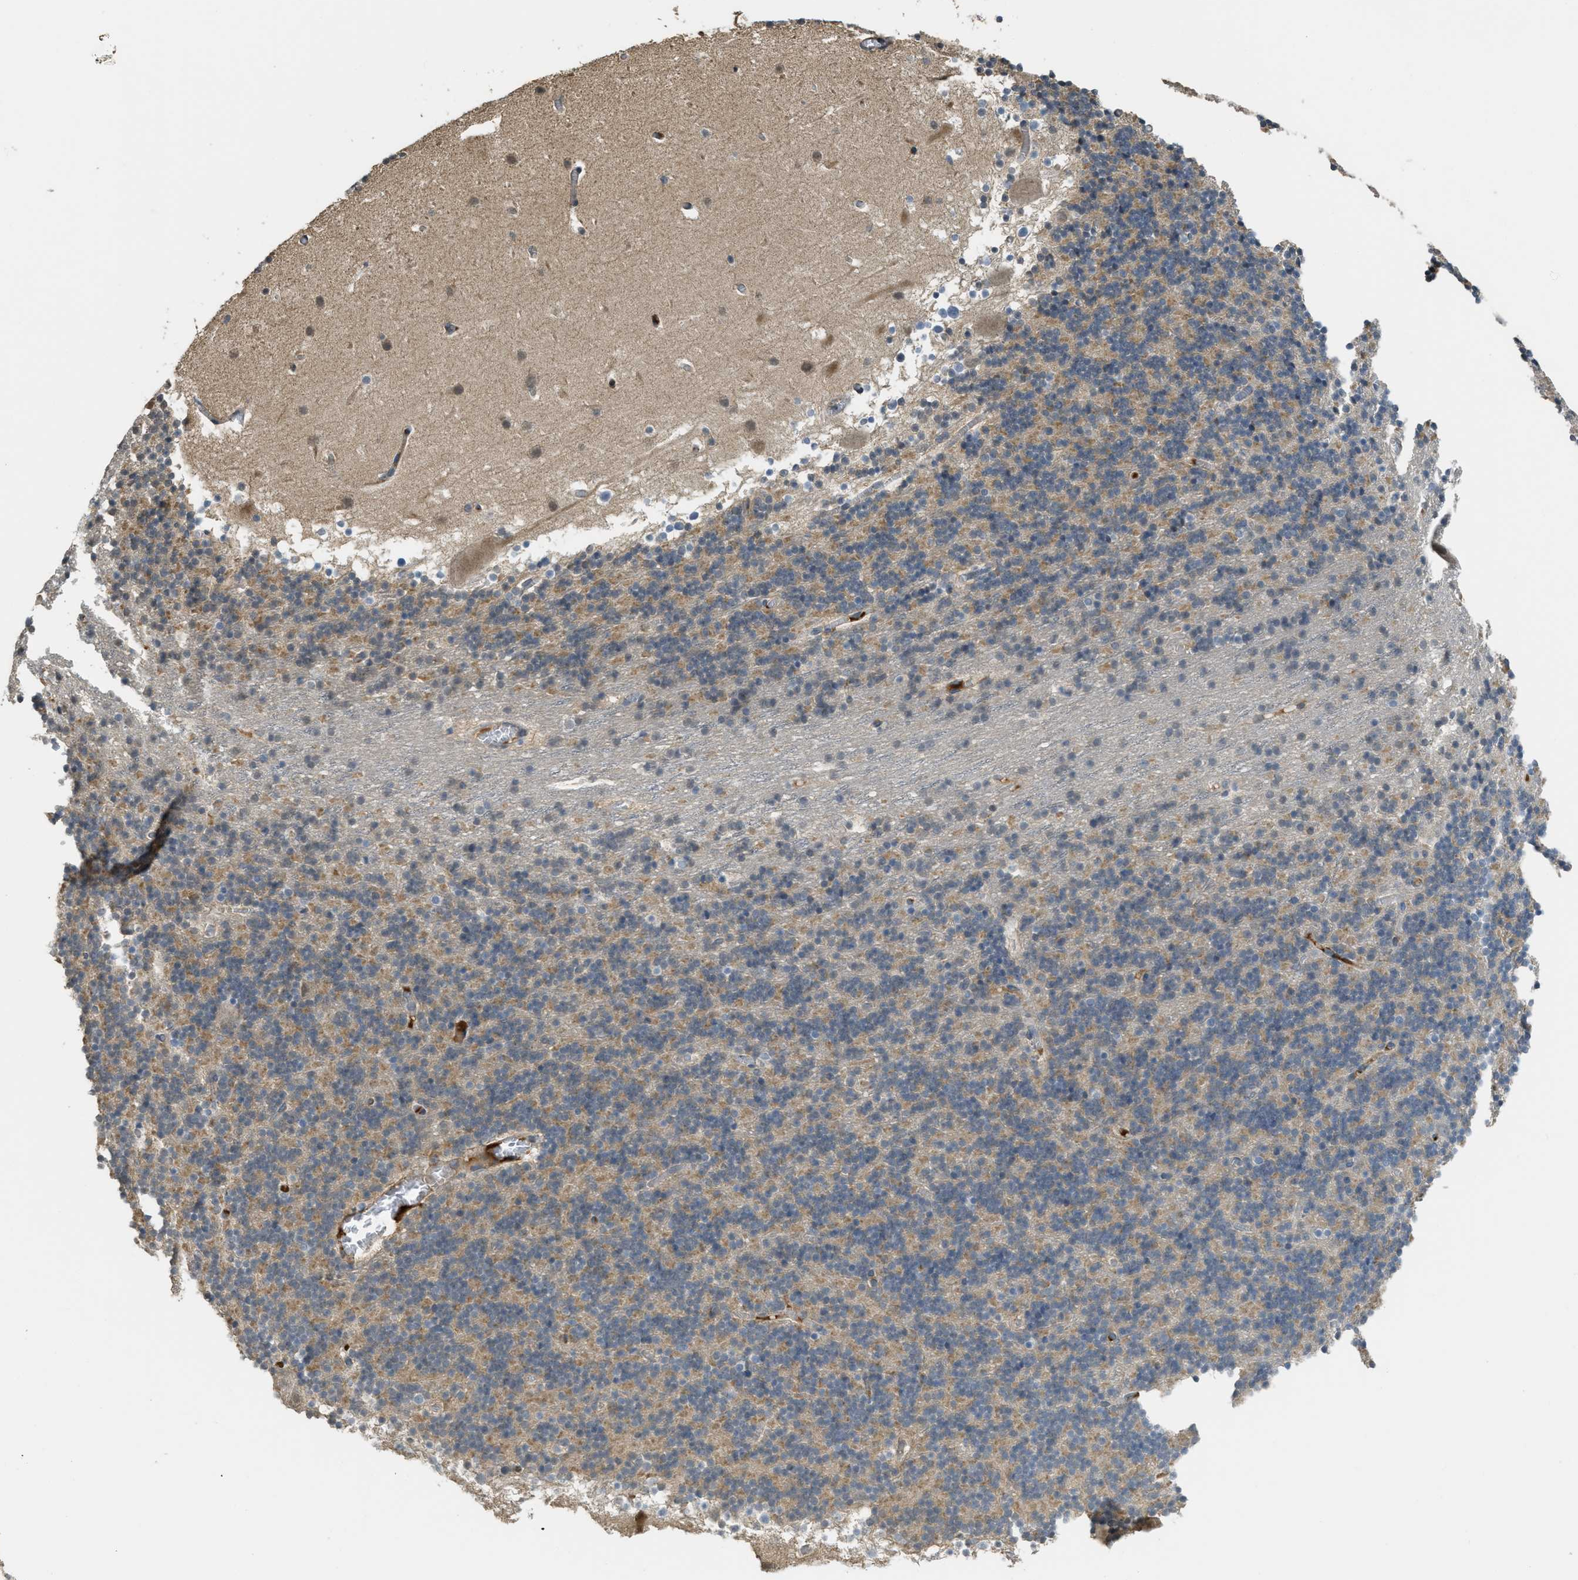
{"staining": {"intensity": "moderate", "quantity": "25%-75%", "location": "cytoplasmic/membranous"}, "tissue": "cerebellum", "cell_type": "Cells in granular layer", "image_type": "normal", "snomed": [{"axis": "morphology", "description": "Normal tissue, NOS"}, {"axis": "topography", "description": "Cerebellum"}], "caption": "This photomicrograph demonstrates IHC staining of normal cerebellum, with medium moderate cytoplasmic/membranous staining in about 25%-75% of cells in granular layer.", "gene": "IGF2BP2", "patient": {"sex": "male", "age": 45}}